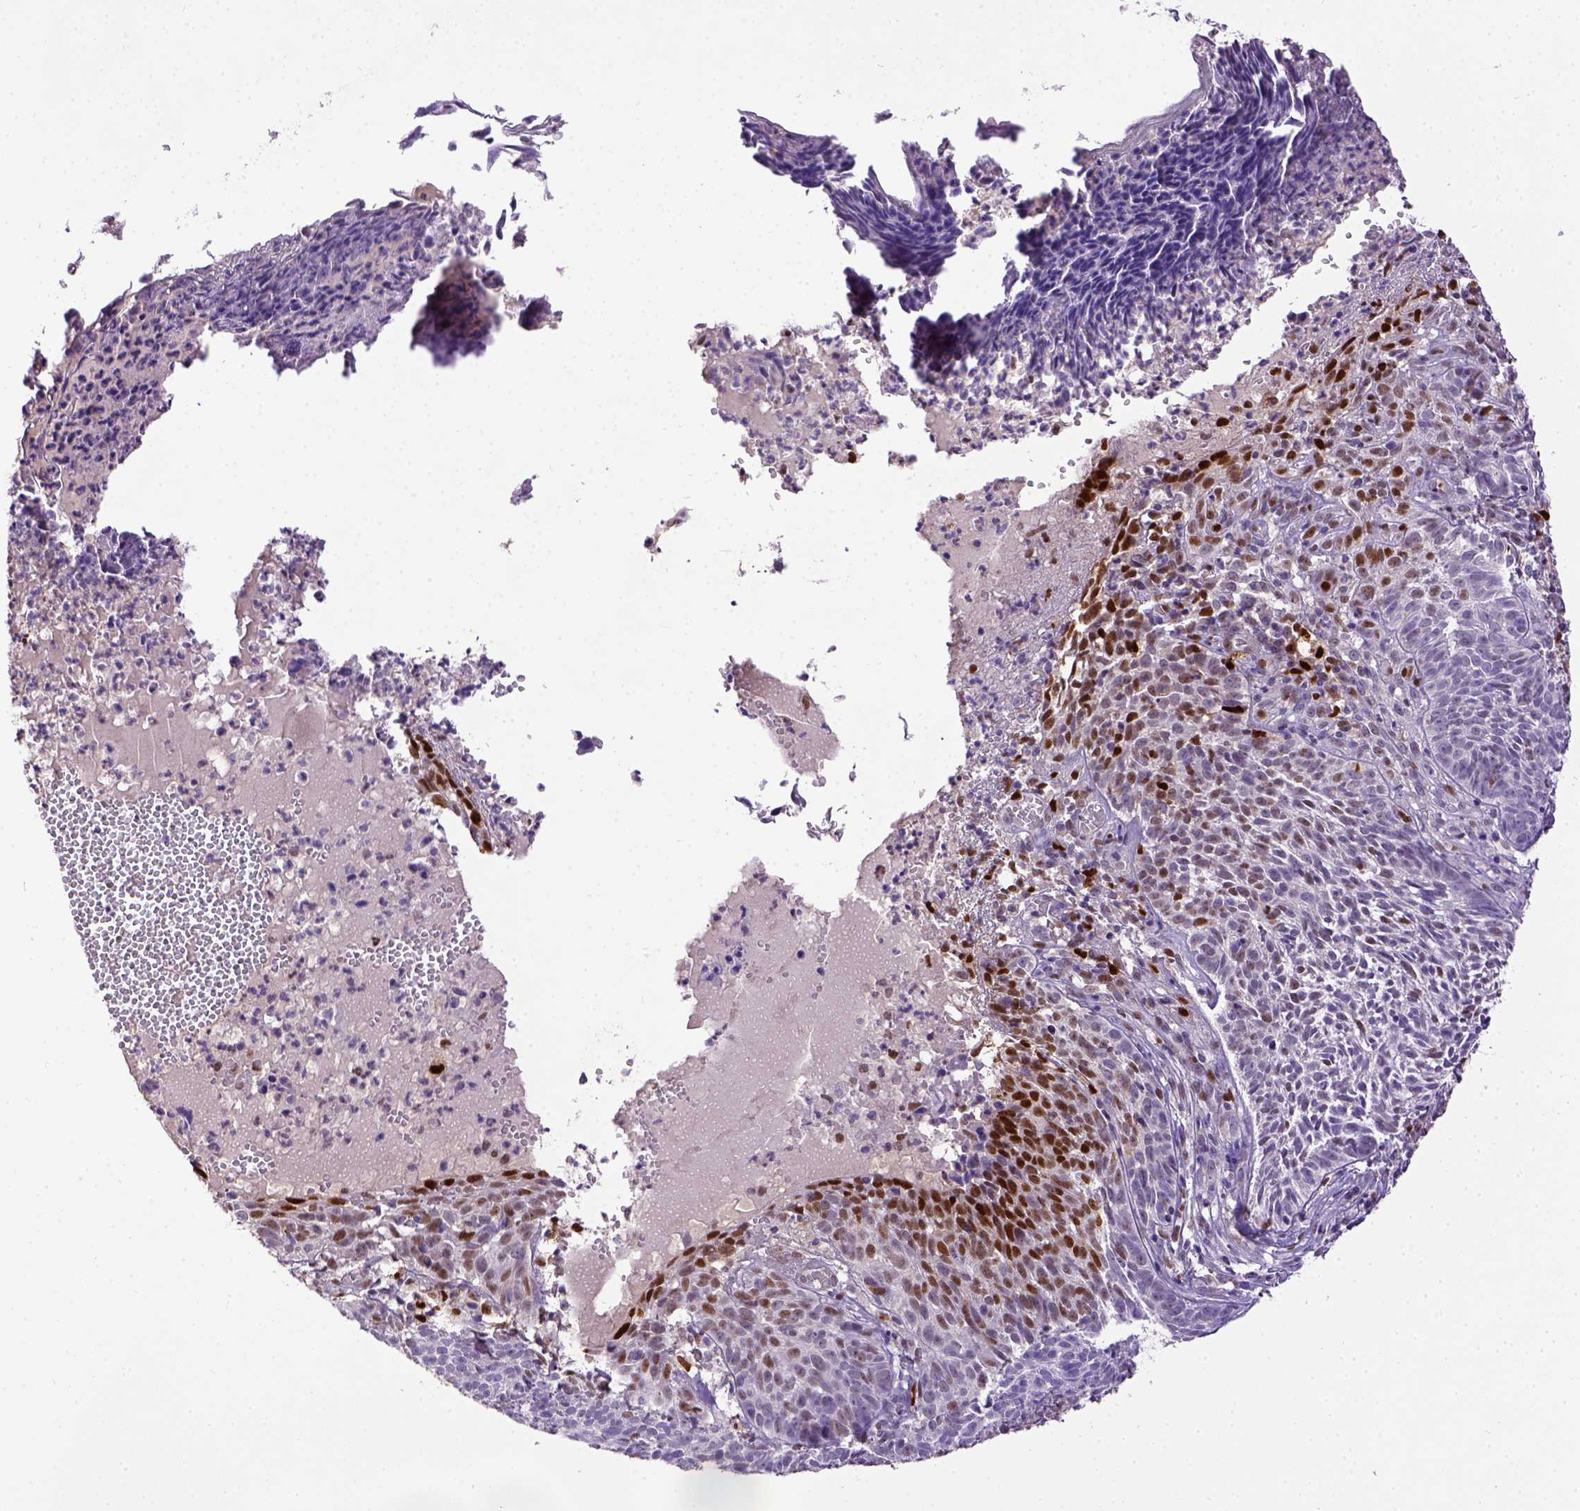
{"staining": {"intensity": "strong", "quantity": "<25%", "location": "nuclear"}, "tissue": "skin cancer", "cell_type": "Tumor cells", "image_type": "cancer", "snomed": [{"axis": "morphology", "description": "Basal cell carcinoma"}, {"axis": "topography", "description": "Skin"}], "caption": "Immunohistochemical staining of basal cell carcinoma (skin) displays medium levels of strong nuclear protein expression in about <25% of tumor cells. (DAB = brown stain, brightfield microscopy at high magnification).", "gene": "CDKN1A", "patient": {"sex": "male", "age": 90}}